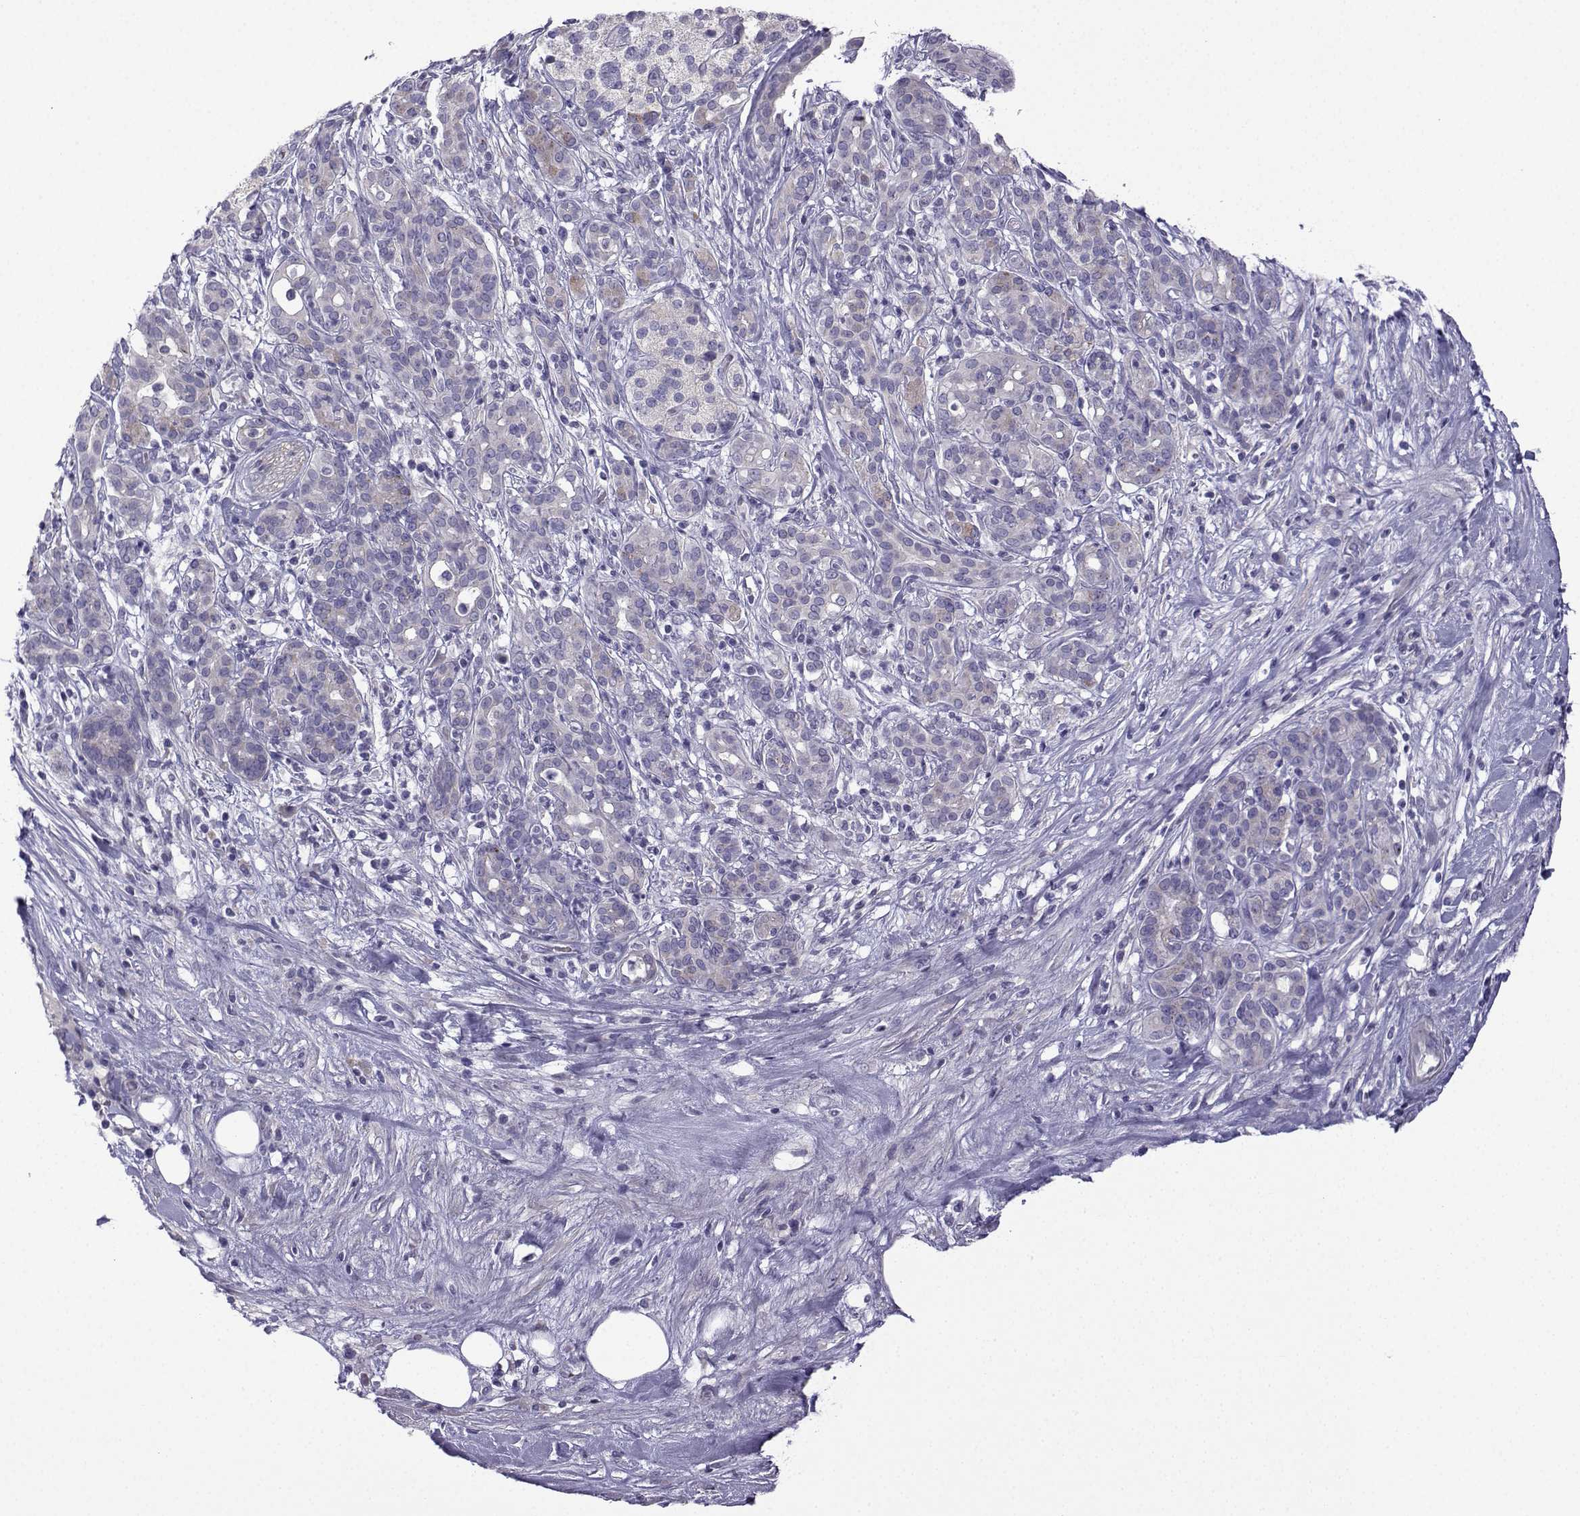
{"staining": {"intensity": "negative", "quantity": "none", "location": "none"}, "tissue": "pancreatic cancer", "cell_type": "Tumor cells", "image_type": "cancer", "snomed": [{"axis": "morphology", "description": "Adenocarcinoma, NOS"}, {"axis": "topography", "description": "Pancreas"}], "caption": "Human pancreatic adenocarcinoma stained for a protein using IHC displays no expression in tumor cells.", "gene": "SPACA7", "patient": {"sex": "male", "age": 44}}